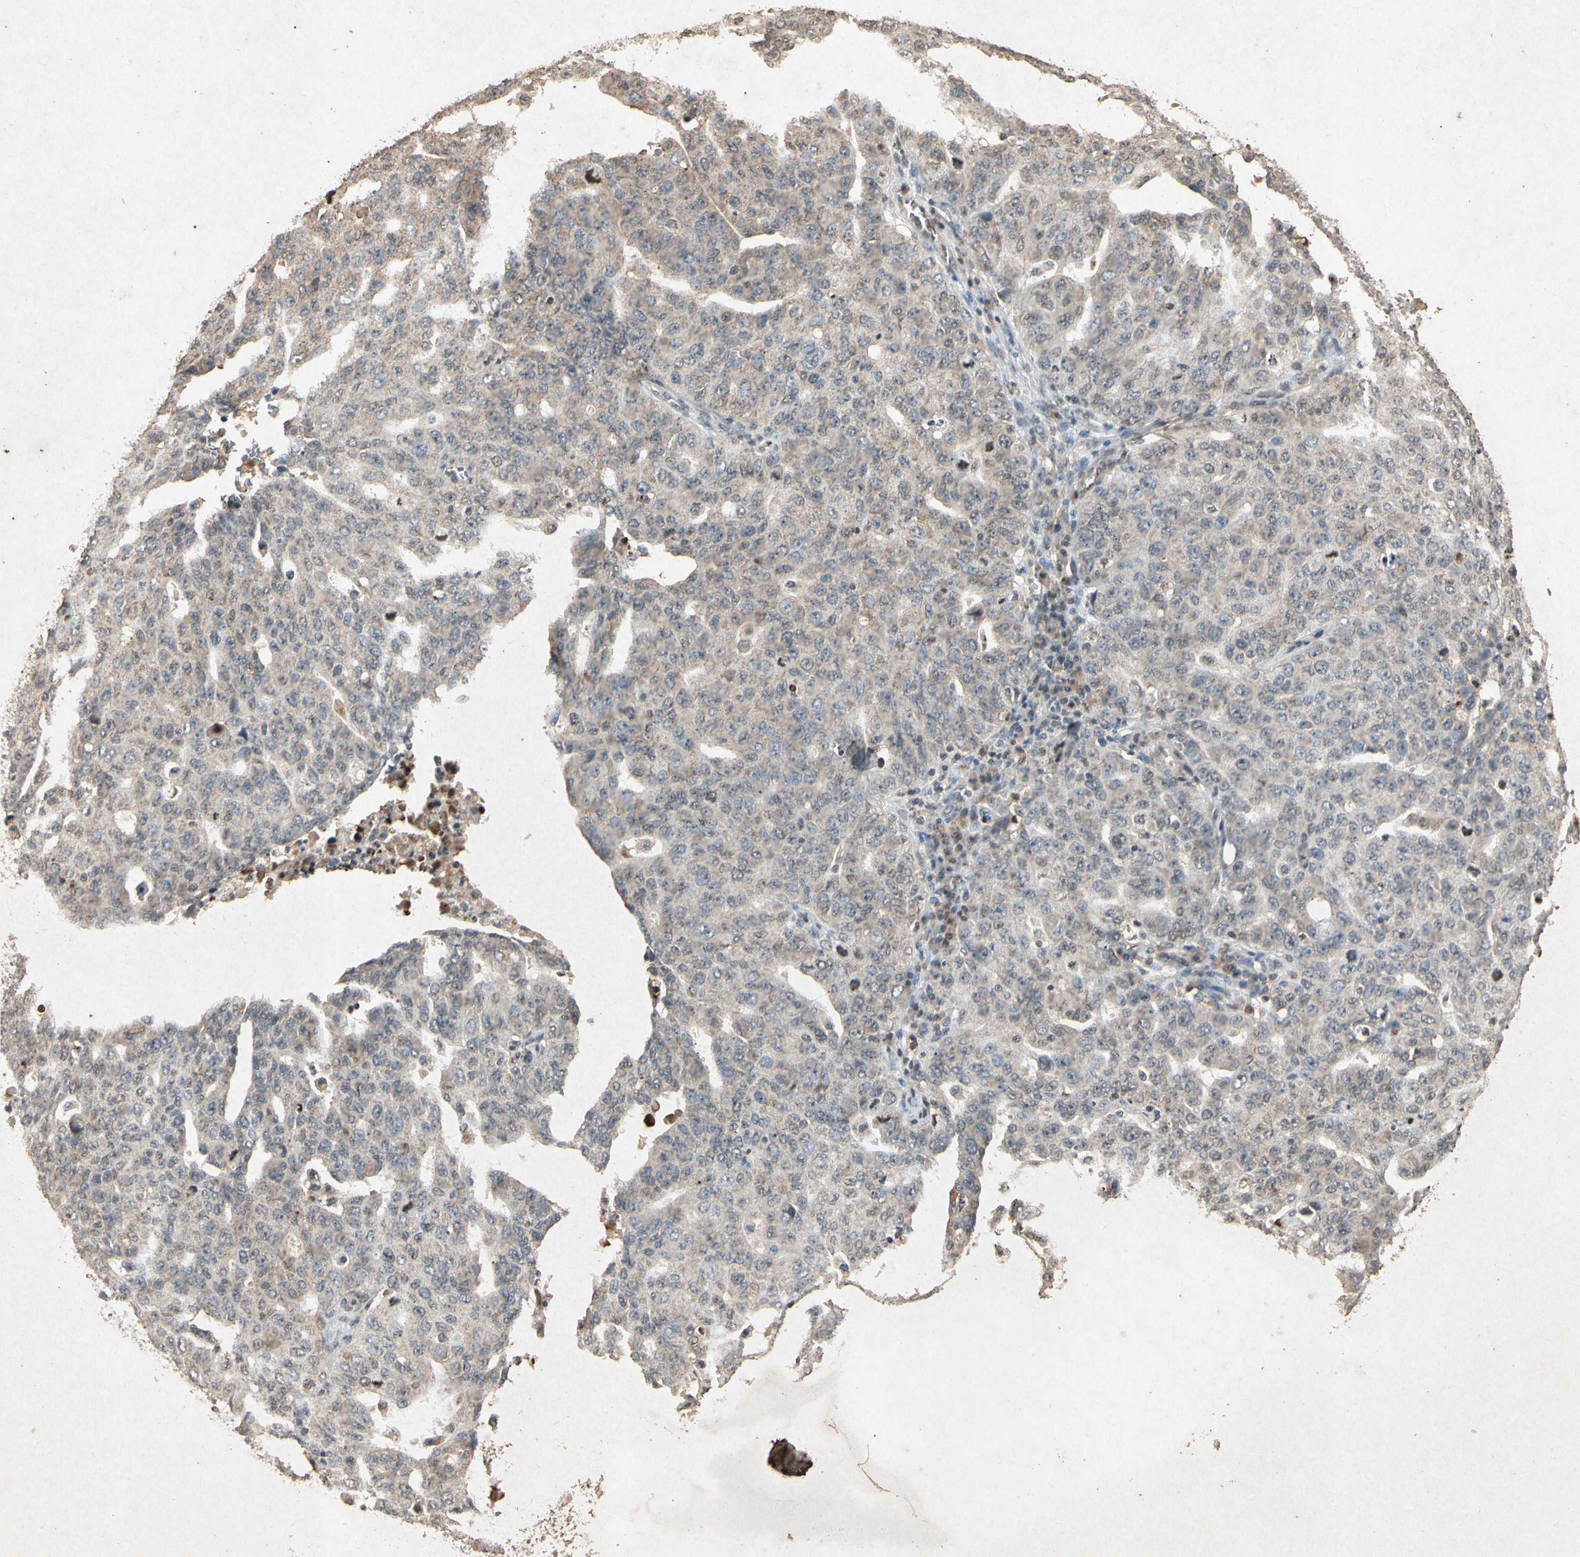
{"staining": {"intensity": "weak", "quantity": ">75%", "location": "cytoplasmic/membranous"}, "tissue": "ovarian cancer", "cell_type": "Tumor cells", "image_type": "cancer", "snomed": [{"axis": "morphology", "description": "Carcinoma, endometroid"}, {"axis": "topography", "description": "Ovary"}], "caption": "Immunohistochemistry micrograph of neoplastic tissue: human endometroid carcinoma (ovarian) stained using immunohistochemistry reveals low levels of weak protein expression localized specifically in the cytoplasmic/membranous of tumor cells, appearing as a cytoplasmic/membranous brown color.", "gene": "MSRB1", "patient": {"sex": "female", "age": 62}}